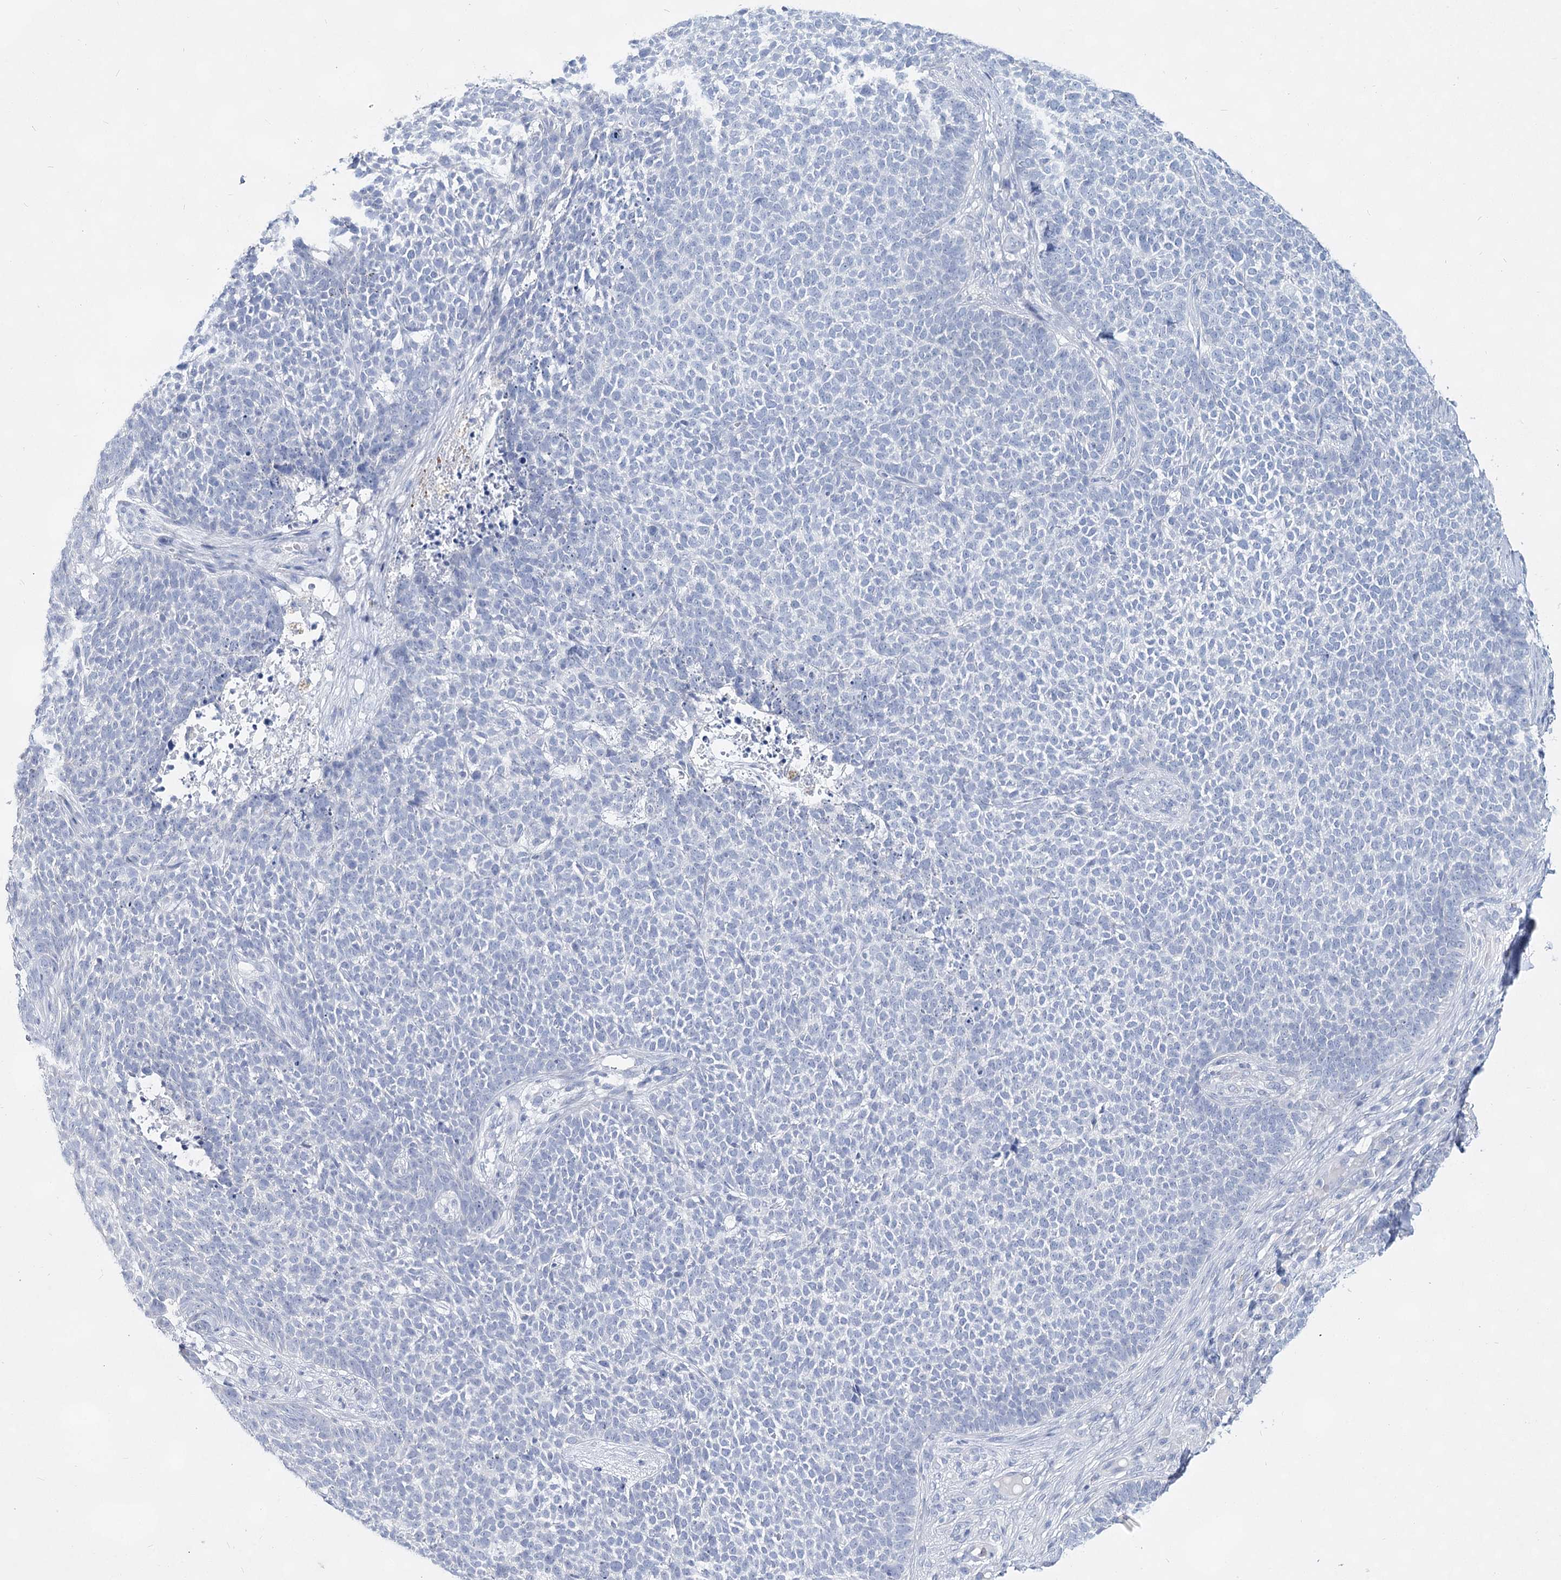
{"staining": {"intensity": "negative", "quantity": "none", "location": "none"}, "tissue": "skin cancer", "cell_type": "Tumor cells", "image_type": "cancer", "snomed": [{"axis": "morphology", "description": "Basal cell carcinoma"}, {"axis": "topography", "description": "Skin"}], "caption": "Tumor cells are negative for brown protein staining in skin basal cell carcinoma. Brightfield microscopy of IHC stained with DAB (brown) and hematoxylin (blue), captured at high magnification.", "gene": "SLC17A2", "patient": {"sex": "female", "age": 84}}